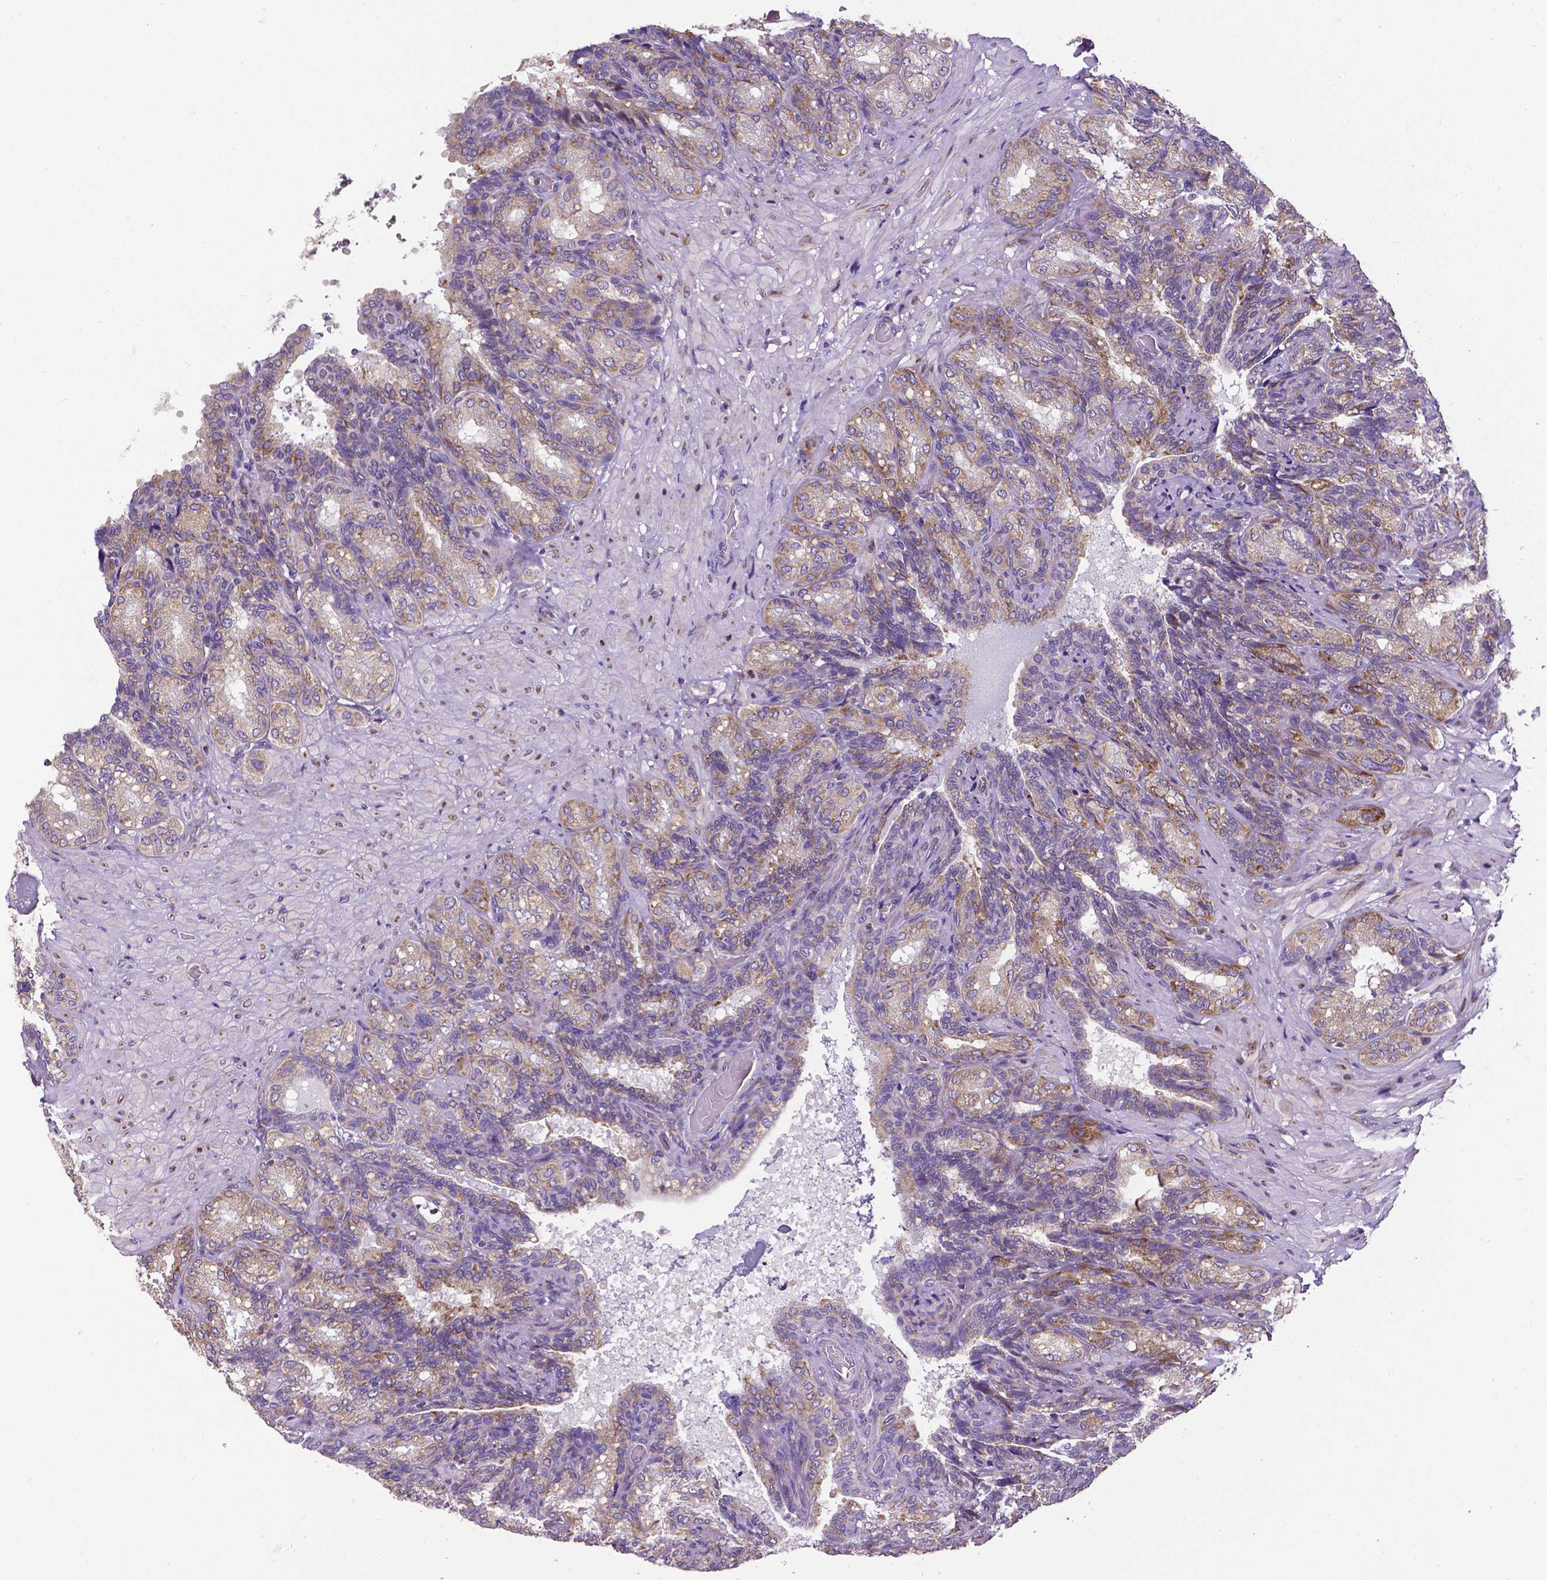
{"staining": {"intensity": "moderate", "quantity": "25%-75%", "location": "cytoplasmic/membranous"}, "tissue": "seminal vesicle", "cell_type": "Glandular cells", "image_type": "normal", "snomed": [{"axis": "morphology", "description": "Normal tissue, NOS"}, {"axis": "topography", "description": "Seminal veicle"}], "caption": "A brown stain shows moderate cytoplasmic/membranous expression of a protein in glandular cells of benign seminal vesicle. Ihc stains the protein in brown and the nuclei are stained blue.", "gene": "MTDH", "patient": {"sex": "male", "age": 68}}